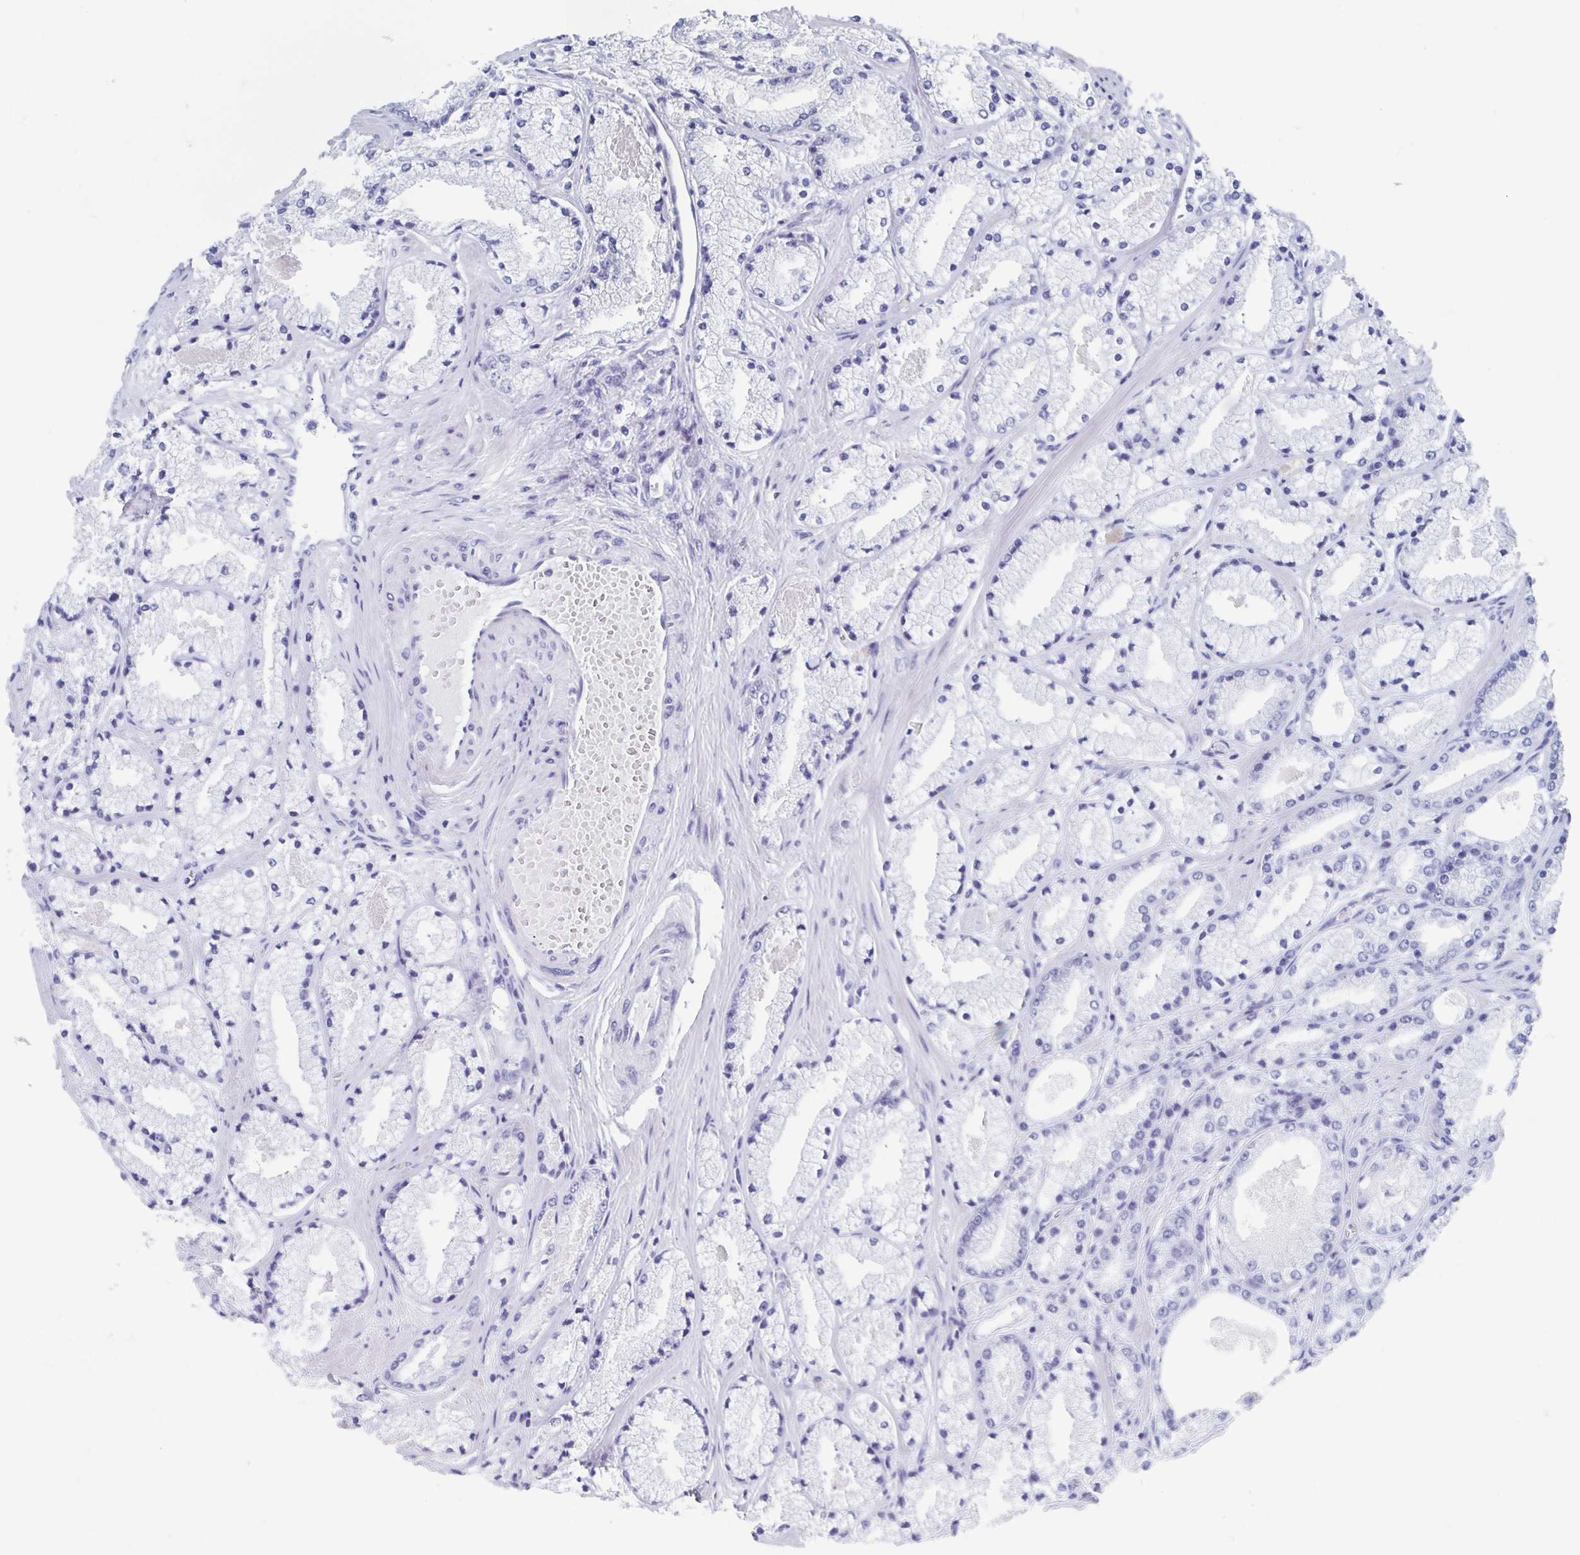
{"staining": {"intensity": "negative", "quantity": "none", "location": "none"}, "tissue": "prostate cancer", "cell_type": "Tumor cells", "image_type": "cancer", "snomed": [{"axis": "morphology", "description": "Adenocarcinoma, High grade"}, {"axis": "topography", "description": "Prostate"}], "caption": "An immunohistochemistry image of prostate adenocarcinoma (high-grade) is shown. There is no staining in tumor cells of prostate adenocarcinoma (high-grade).", "gene": "C10orf53", "patient": {"sex": "male", "age": 63}}